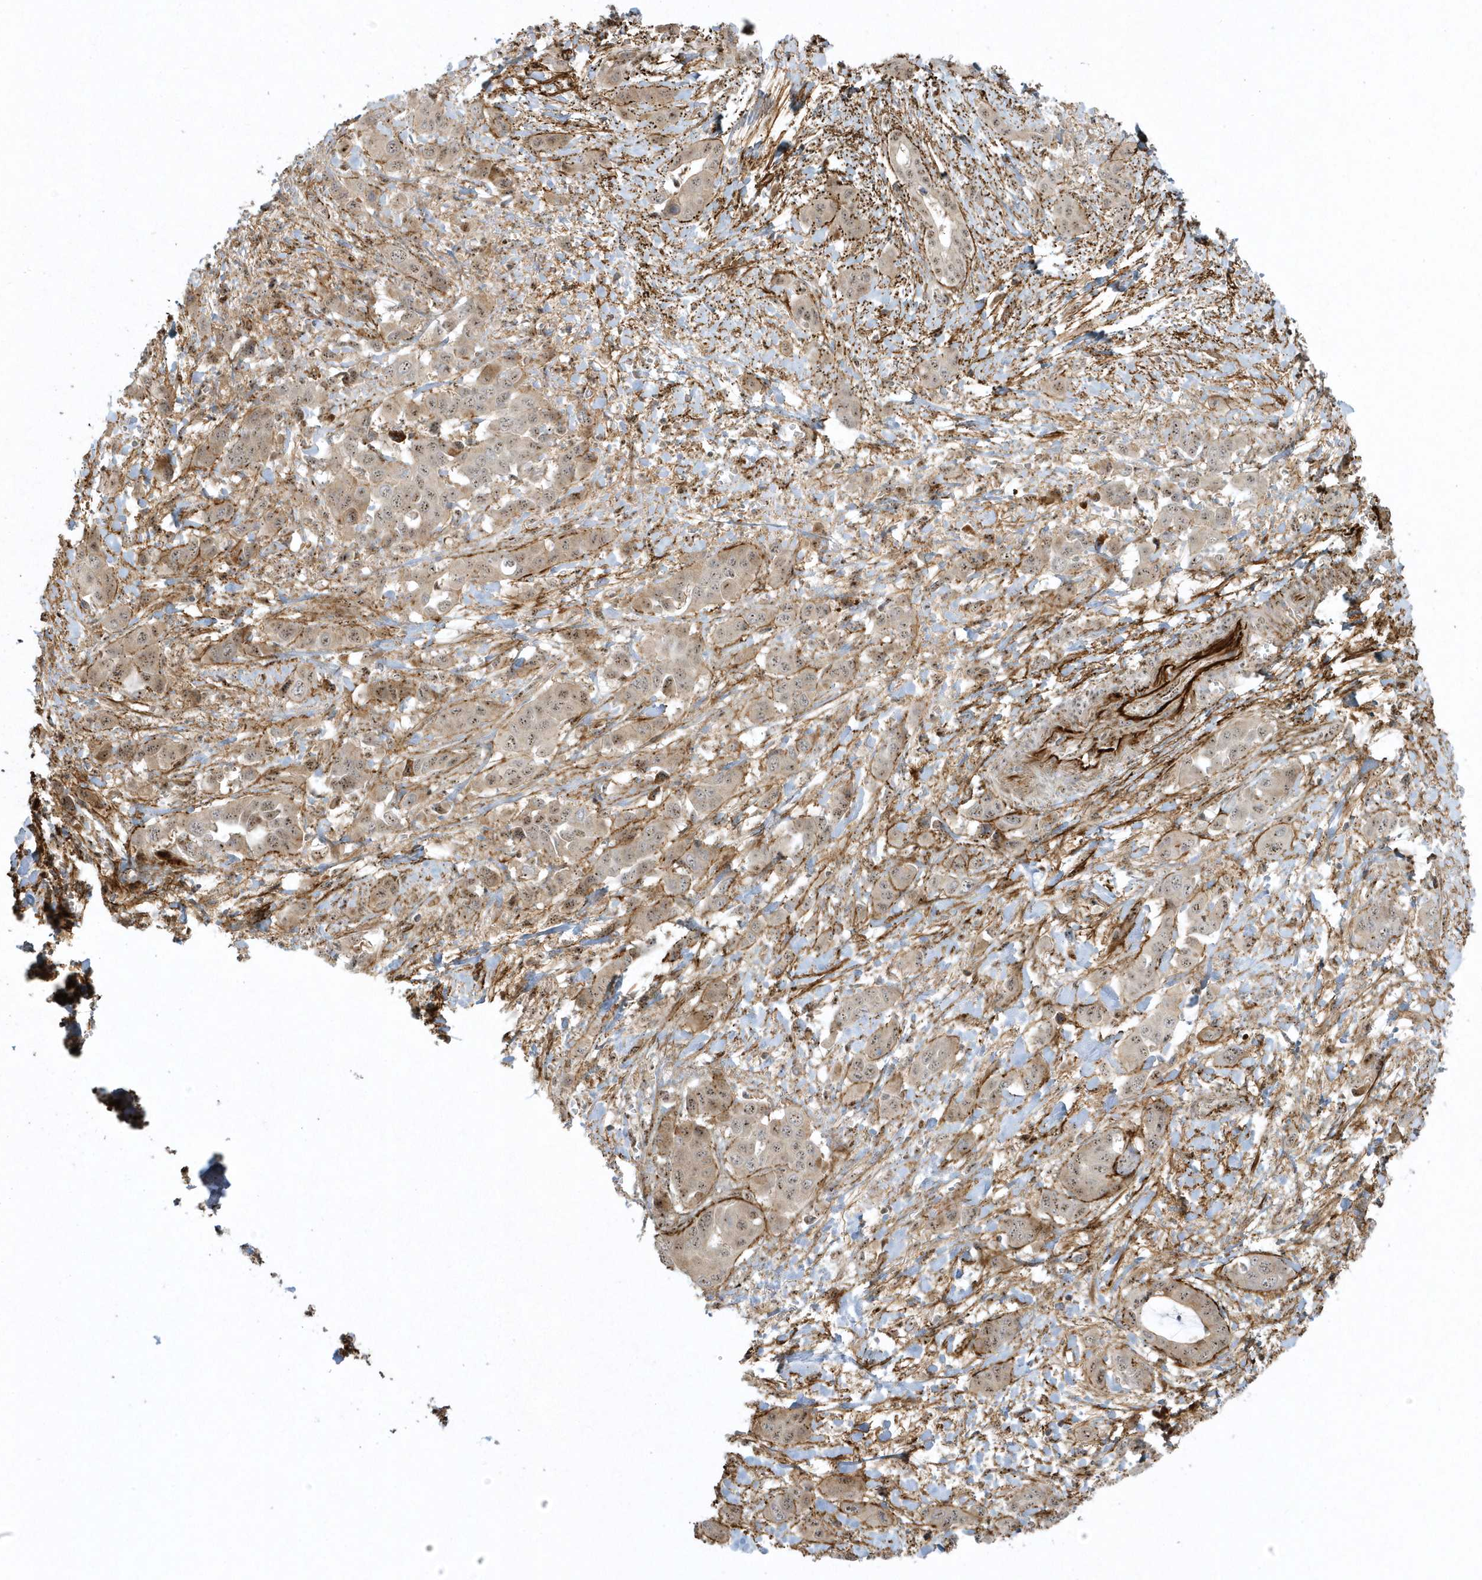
{"staining": {"intensity": "weak", "quantity": ">75%", "location": "cytoplasmic/membranous,nuclear"}, "tissue": "liver cancer", "cell_type": "Tumor cells", "image_type": "cancer", "snomed": [{"axis": "morphology", "description": "Cholangiocarcinoma"}, {"axis": "topography", "description": "Liver"}], "caption": "Cholangiocarcinoma (liver) was stained to show a protein in brown. There is low levels of weak cytoplasmic/membranous and nuclear expression in approximately >75% of tumor cells.", "gene": "MASP2", "patient": {"sex": "female", "age": 52}}